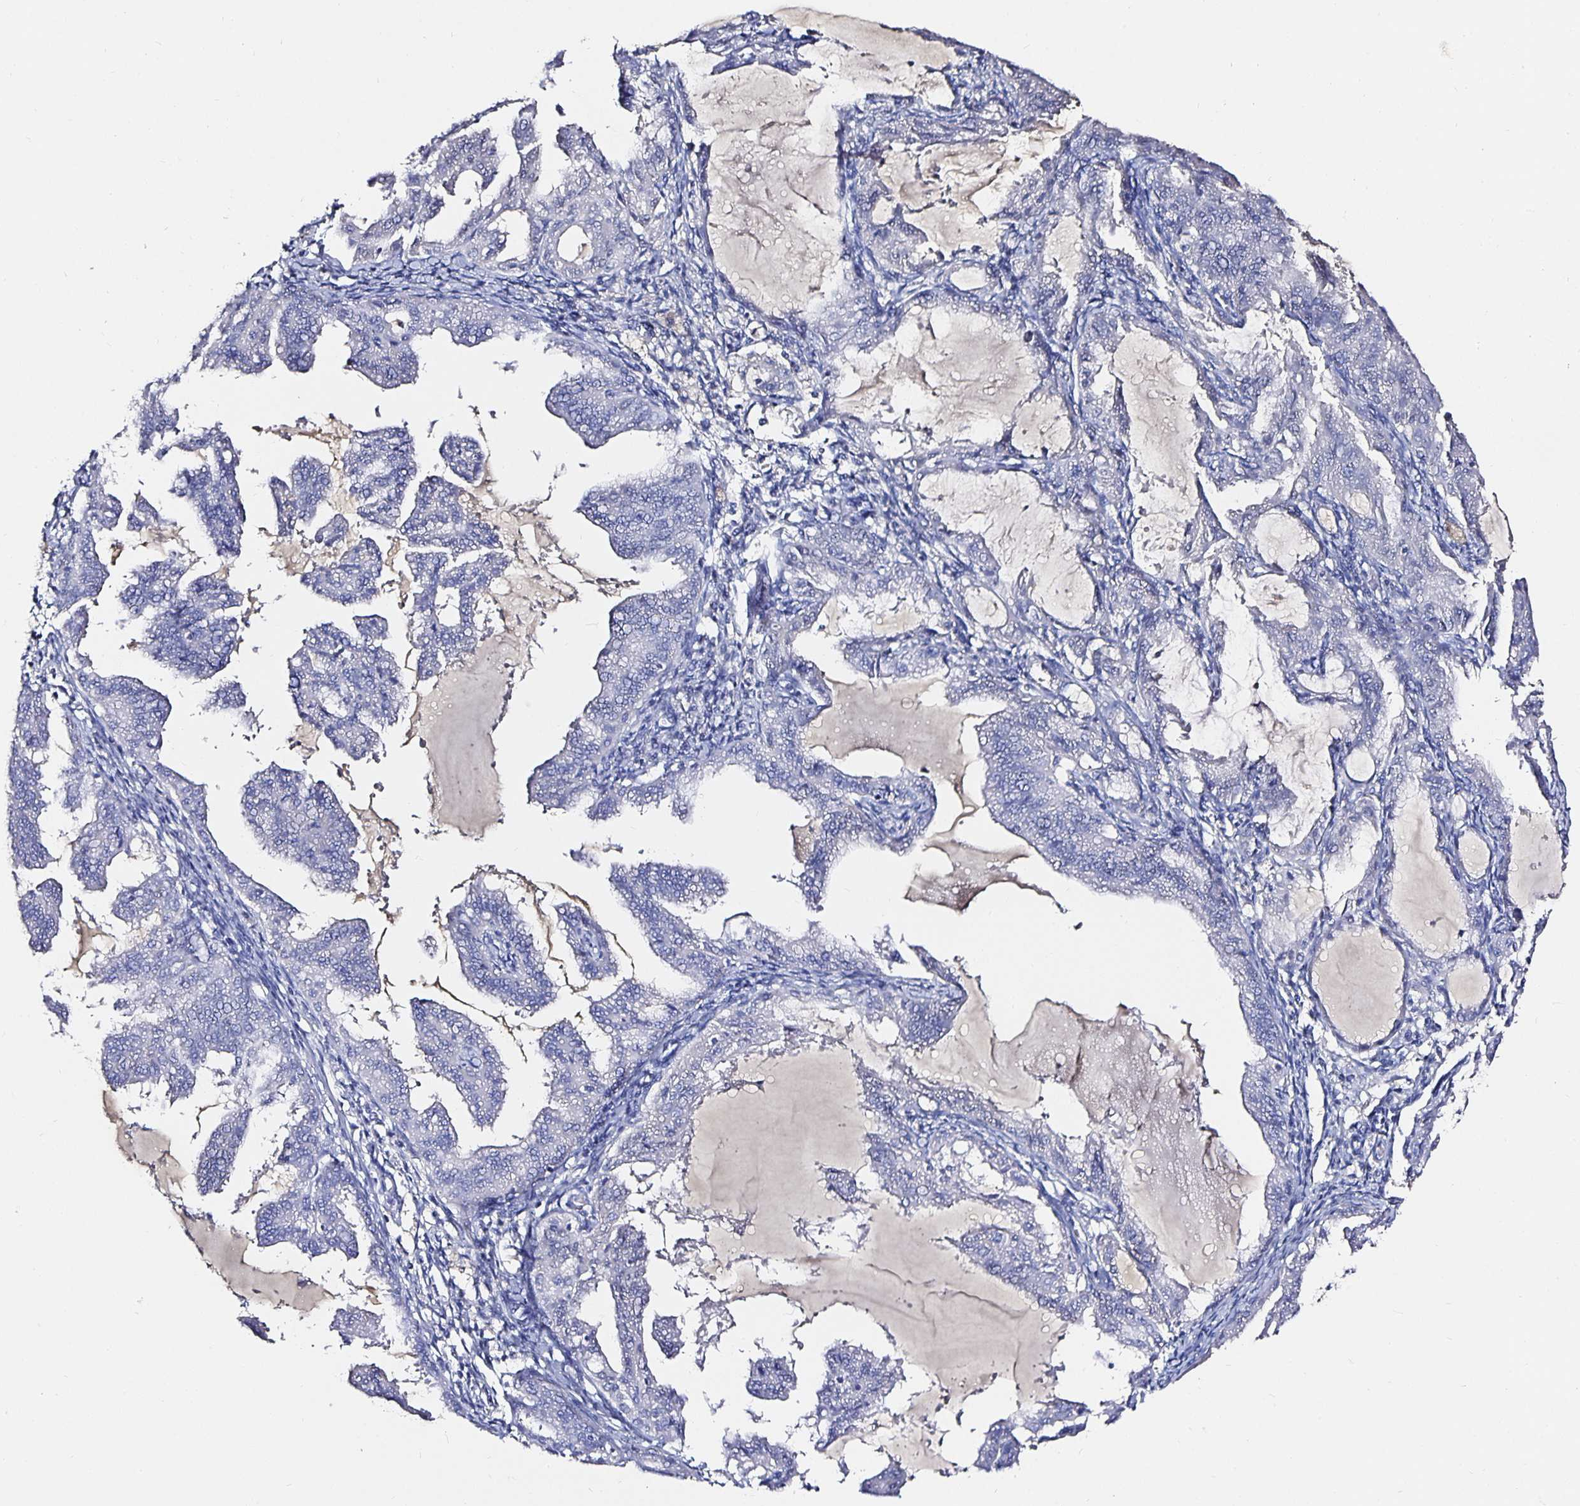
{"staining": {"intensity": "negative", "quantity": "none", "location": "none"}, "tissue": "endometrial cancer", "cell_type": "Tumor cells", "image_type": "cancer", "snomed": [{"axis": "morphology", "description": "Adenocarcinoma, NOS"}, {"axis": "topography", "description": "Endometrium"}], "caption": "A high-resolution micrograph shows IHC staining of endometrial cancer, which shows no significant staining in tumor cells. (DAB (3,3'-diaminobenzidine) immunohistochemistry visualized using brightfield microscopy, high magnification).", "gene": "TTR", "patient": {"sex": "female", "age": 70}}